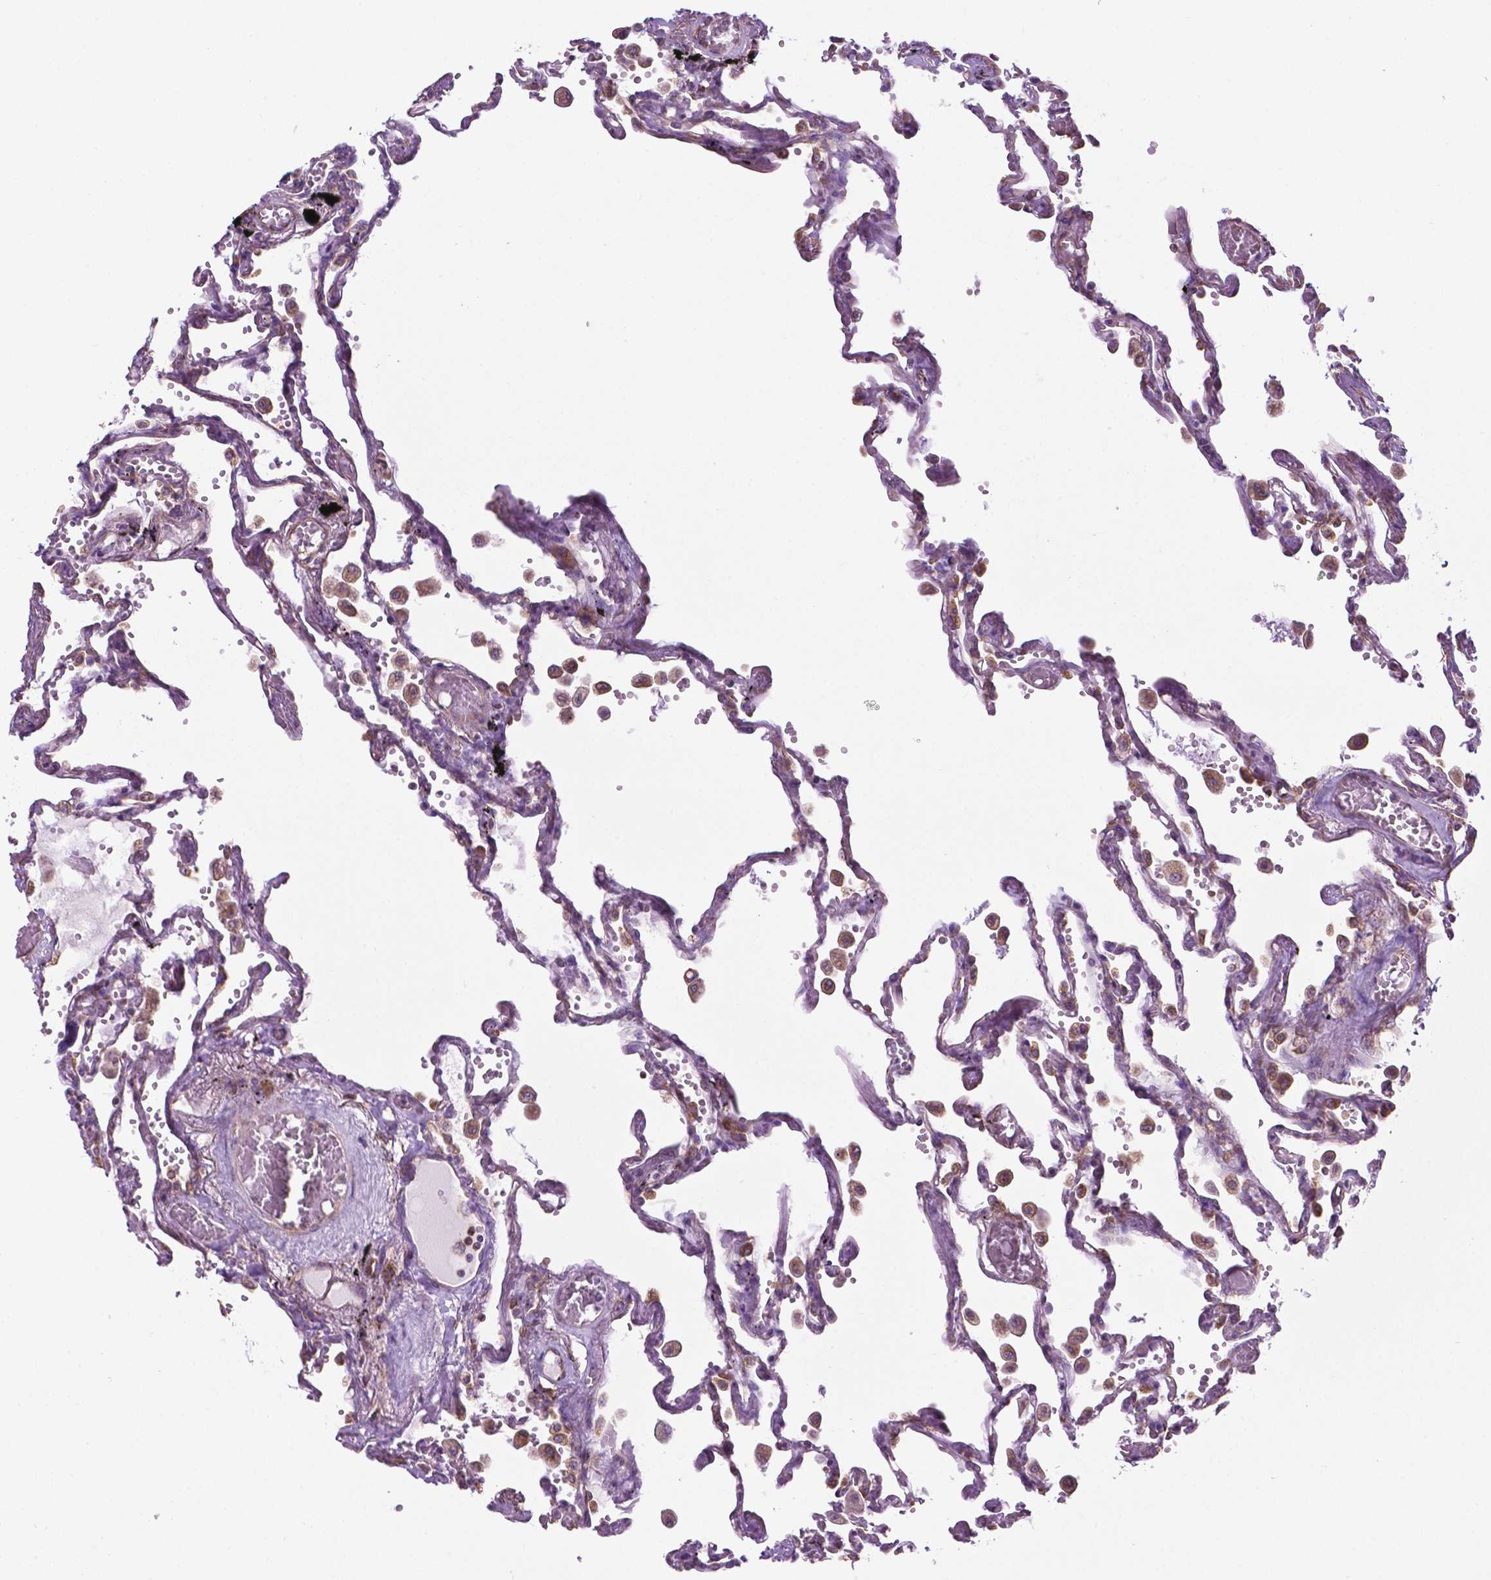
{"staining": {"intensity": "weak", "quantity": "25%-75%", "location": "cytoplasmic/membranous"}, "tissue": "lung", "cell_type": "Alveolar cells", "image_type": "normal", "snomed": [{"axis": "morphology", "description": "Normal tissue, NOS"}, {"axis": "morphology", "description": "Adenocarcinoma, NOS"}, {"axis": "topography", "description": "Cartilage tissue"}, {"axis": "topography", "description": "Lung"}], "caption": "Lung stained with IHC shows weak cytoplasmic/membranous expression in about 25%-75% of alveolar cells. The staining was performed using DAB (3,3'-diaminobenzidine), with brown indicating positive protein expression. Nuclei are stained blue with hematoxylin.", "gene": "RPL29", "patient": {"sex": "female", "age": 67}}